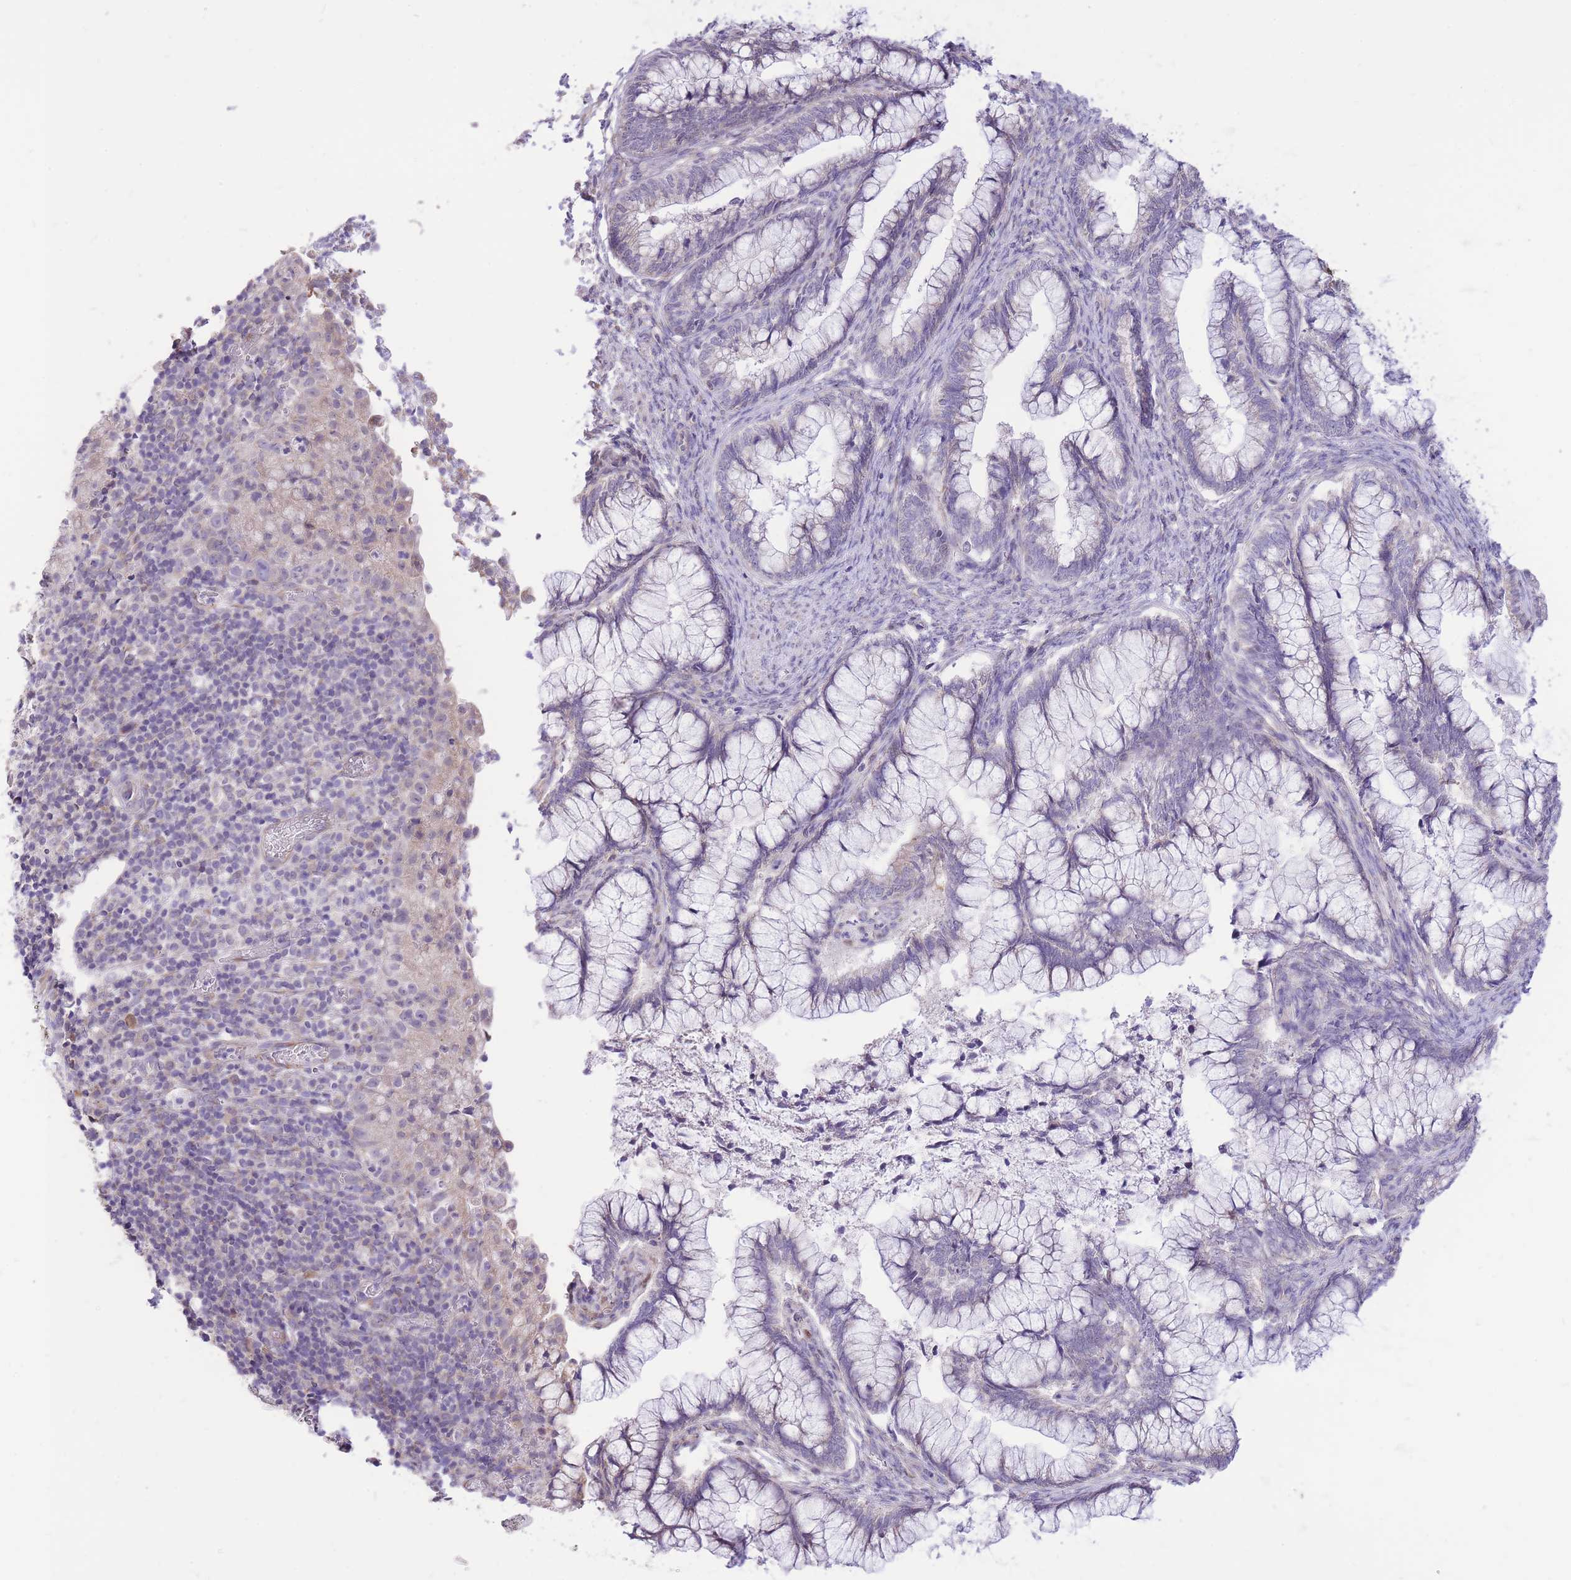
{"staining": {"intensity": "negative", "quantity": "none", "location": "none"}, "tissue": "cervical cancer", "cell_type": "Tumor cells", "image_type": "cancer", "snomed": [{"axis": "morphology", "description": "Adenocarcinoma, NOS"}, {"axis": "topography", "description": "Cervix"}], "caption": "Protein analysis of cervical cancer displays no significant positivity in tumor cells.", "gene": "TOPAZ1", "patient": {"sex": "female", "age": 44}}